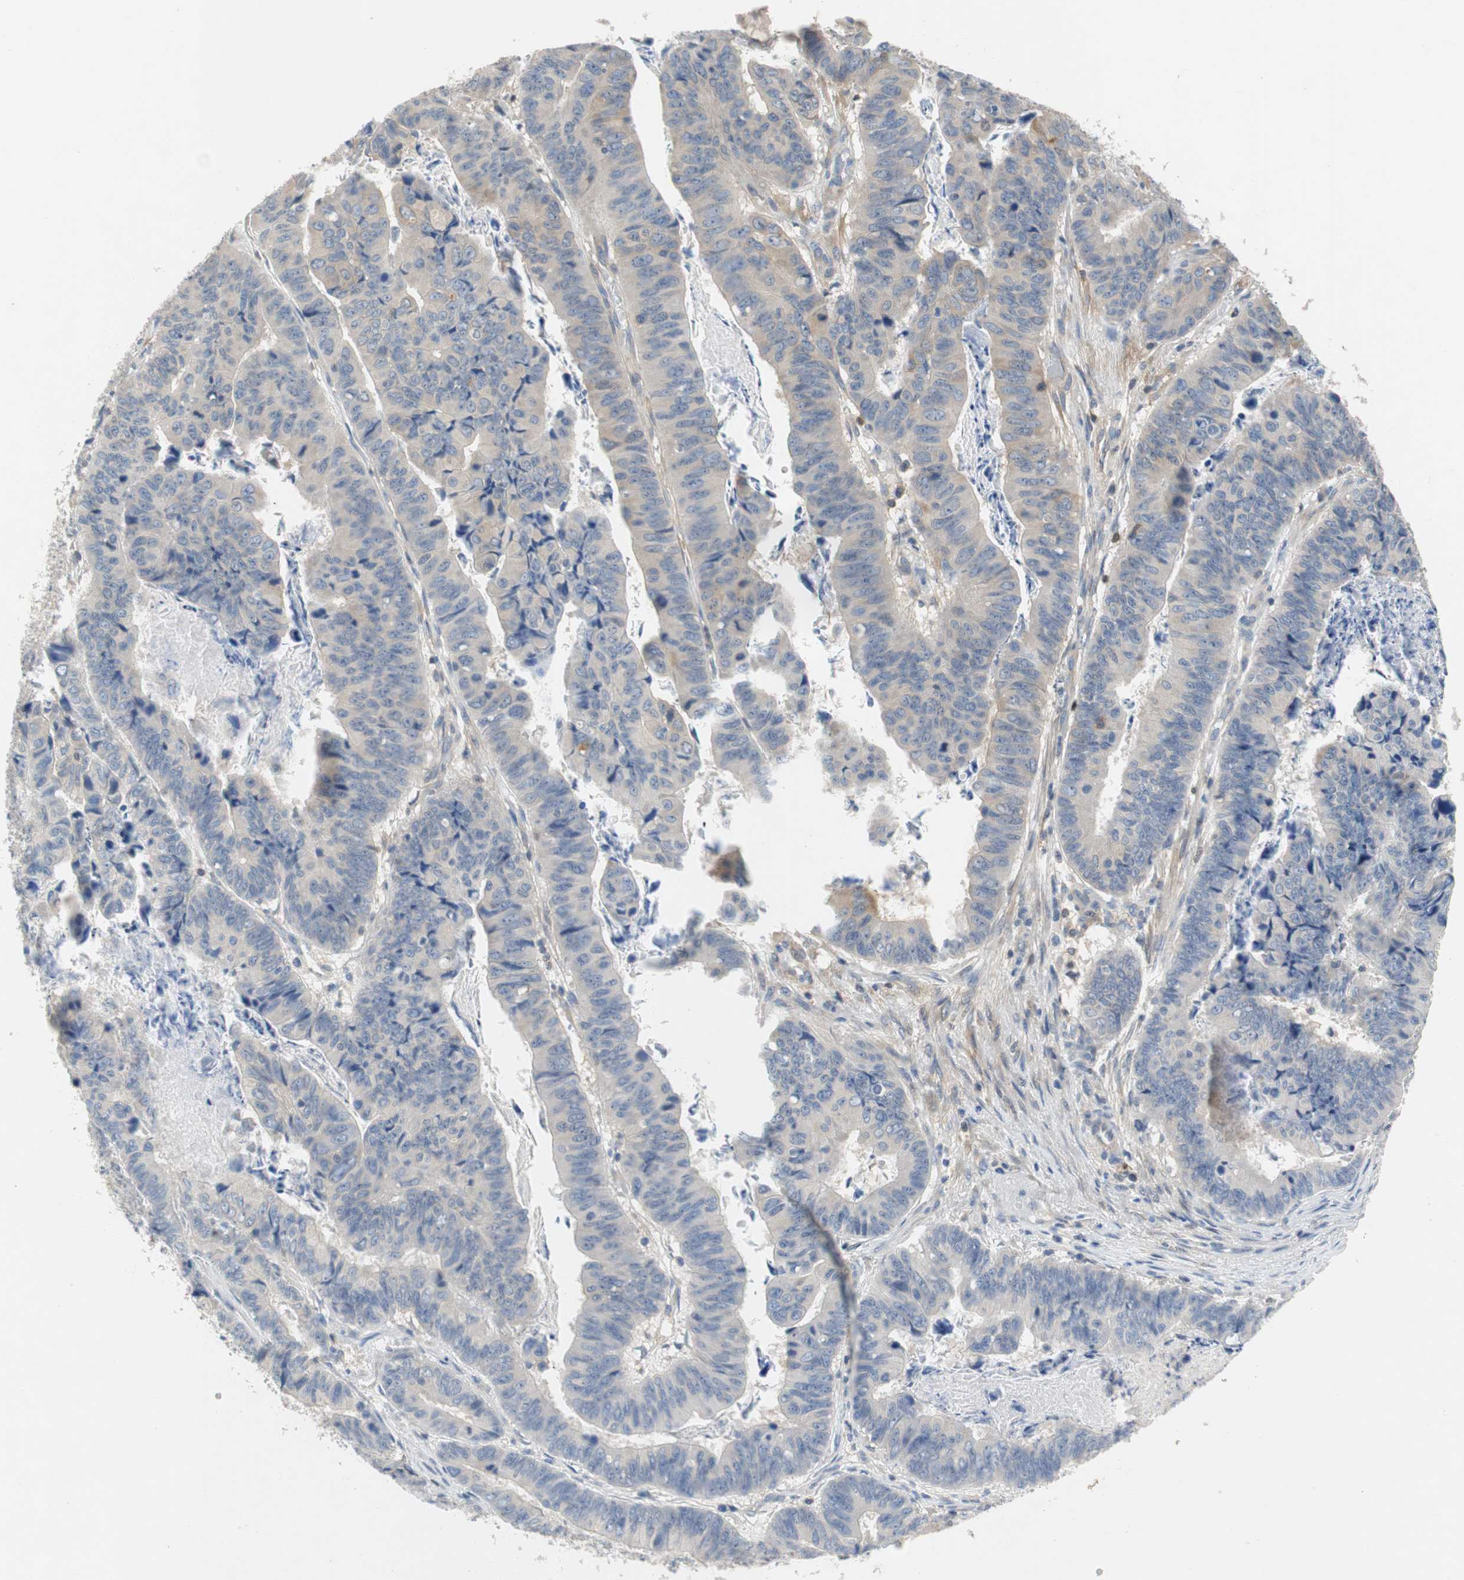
{"staining": {"intensity": "weak", "quantity": "<25%", "location": "cytoplasmic/membranous"}, "tissue": "stomach cancer", "cell_type": "Tumor cells", "image_type": "cancer", "snomed": [{"axis": "morphology", "description": "Adenocarcinoma, NOS"}, {"axis": "topography", "description": "Stomach, lower"}], "caption": "Stomach cancer (adenocarcinoma) was stained to show a protein in brown. There is no significant expression in tumor cells.", "gene": "RELB", "patient": {"sex": "male", "age": 77}}